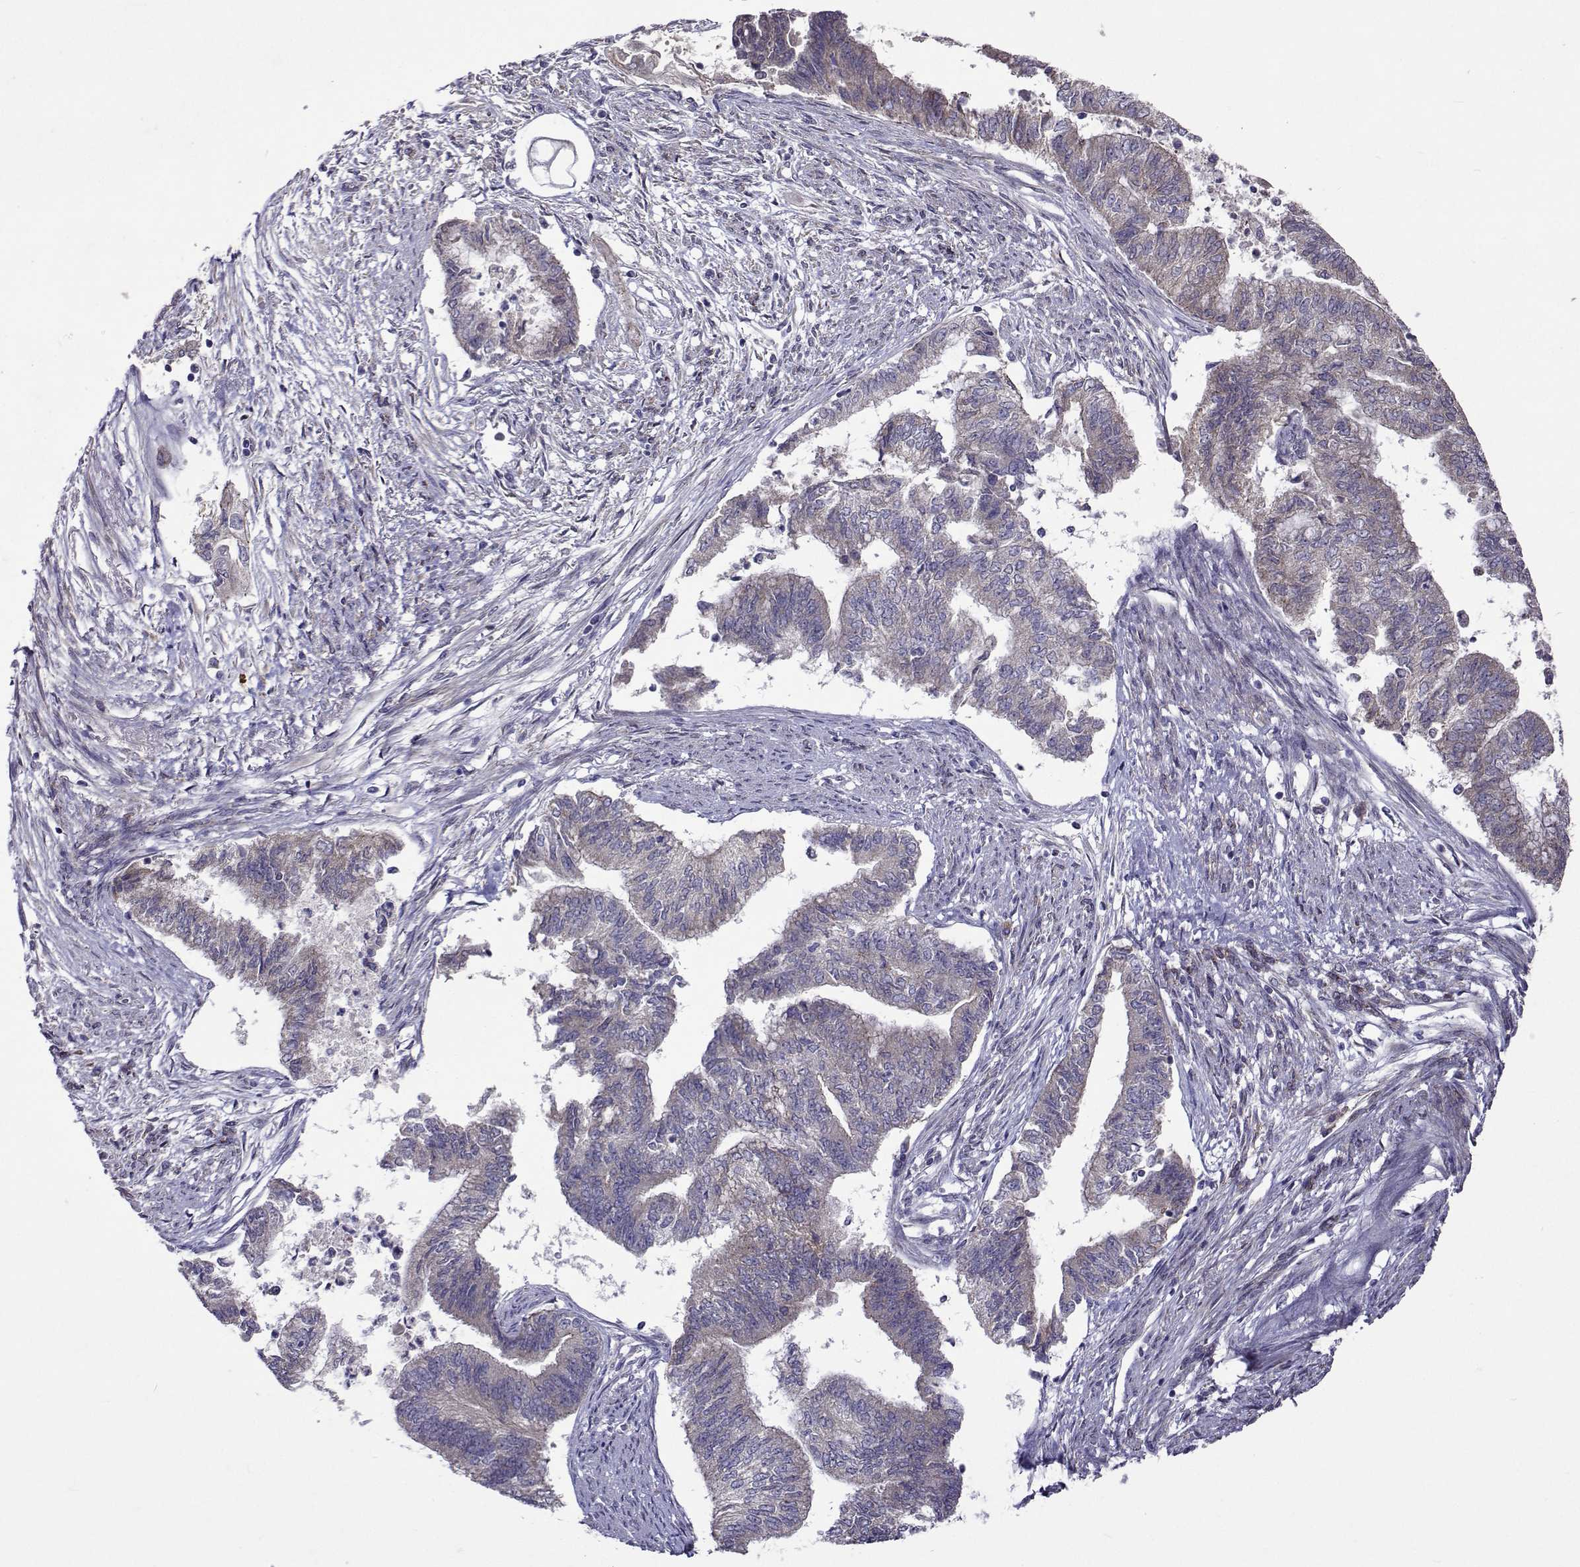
{"staining": {"intensity": "negative", "quantity": "none", "location": "none"}, "tissue": "endometrial cancer", "cell_type": "Tumor cells", "image_type": "cancer", "snomed": [{"axis": "morphology", "description": "Adenocarcinoma, NOS"}, {"axis": "topography", "description": "Endometrium"}], "caption": "A photomicrograph of human endometrial adenocarcinoma is negative for staining in tumor cells.", "gene": "TARBP2", "patient": {"sex": "female", "age": 65}}